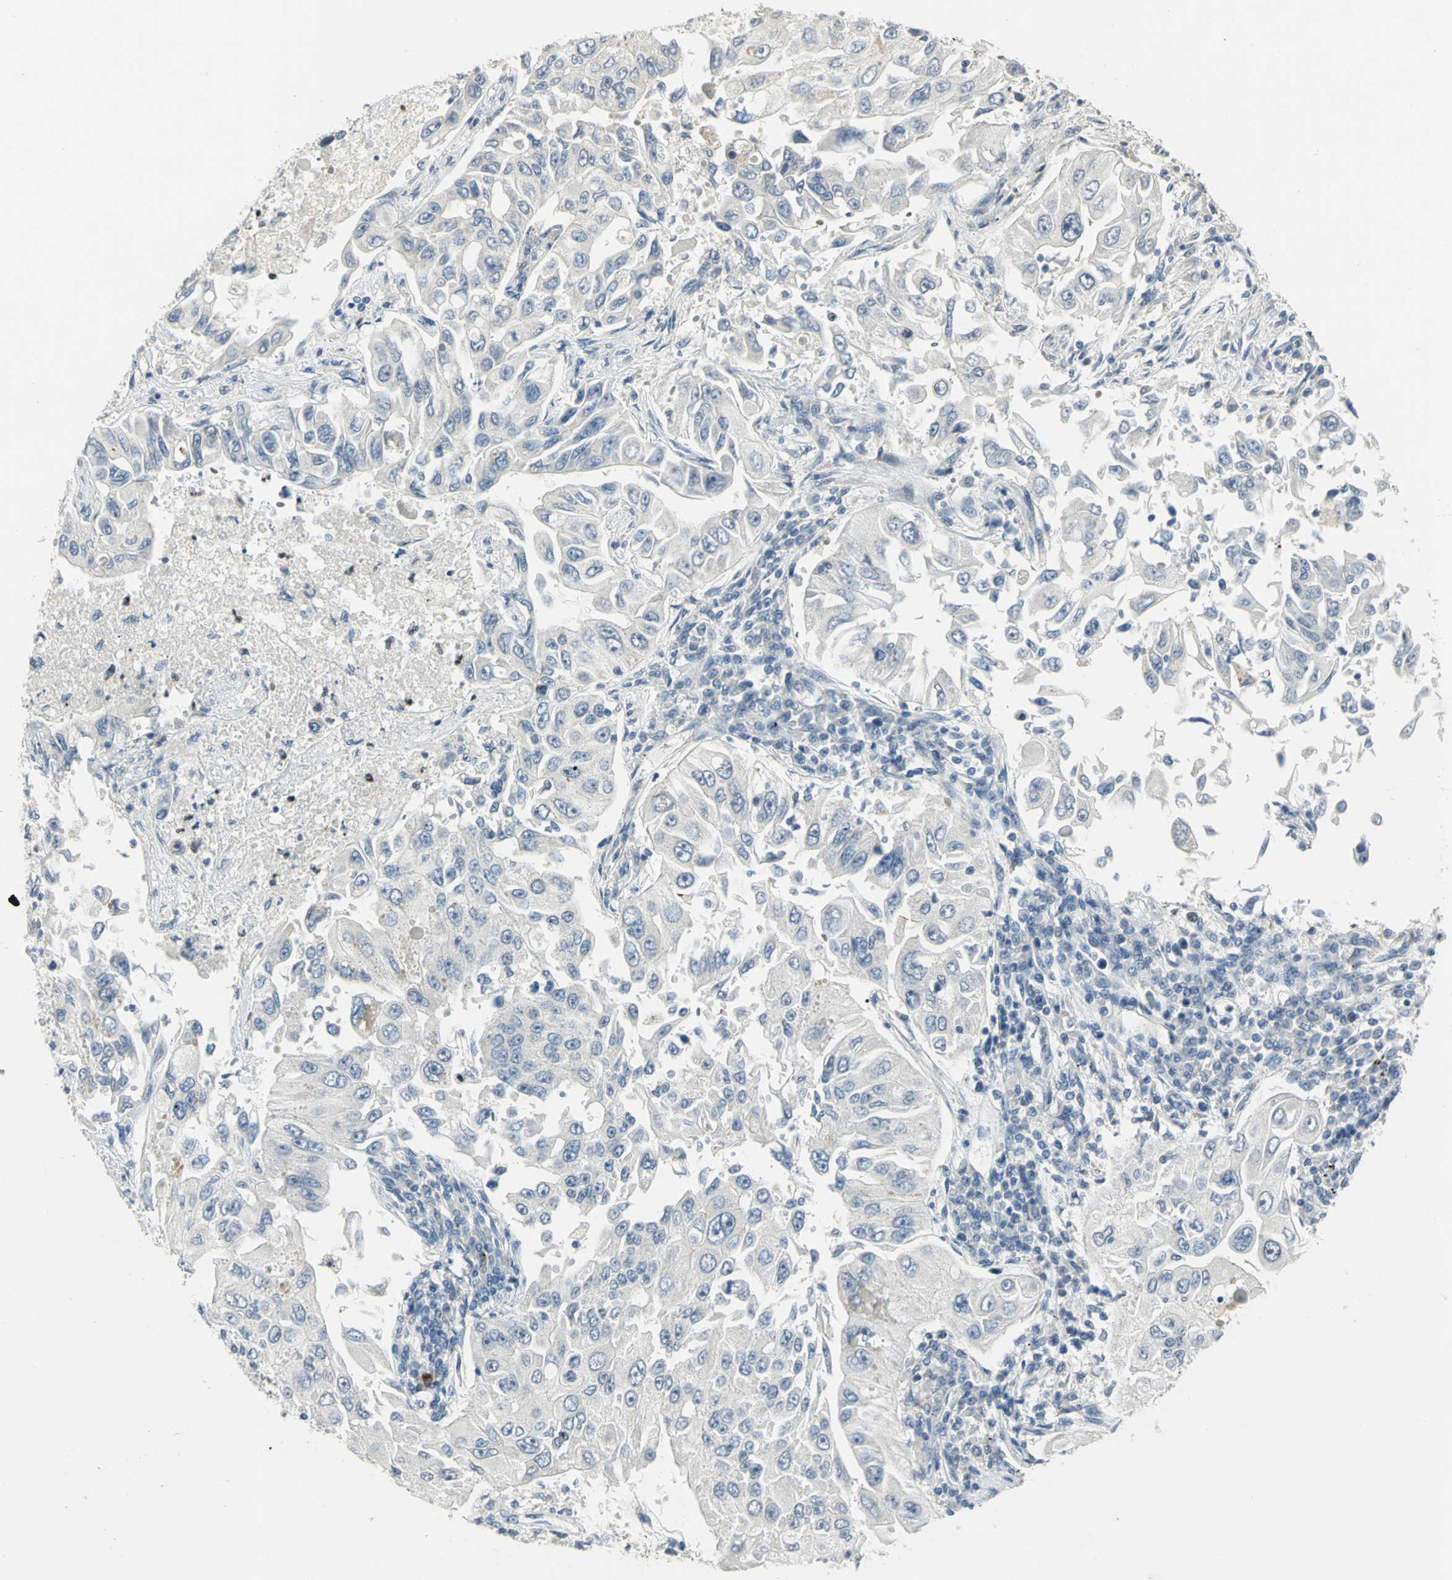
{"staining": {"intensity": "negative", "quantity": "none", "location": "none"}, "tissue": "lung cancer", "cell_type": "Tumor cells", "image_type": "cancer", "snomed": [{"axis": "morphology", "description": "Adenocarcinoma, NOS"}, {"axis": "topography", "description": "Lung"}], "caption": "Lung cancer (adenocarcinoma) was stained to show a protein in brown. There is no significant positivity in tumor cells. (Stains: DAB immunohistochemistry (IHC) with hematoxylin counter stain, Microscopy: brightfield microscopy at high magnification).", "gene": "BCL6", "patient": {"sex": "male", "age": 84}}